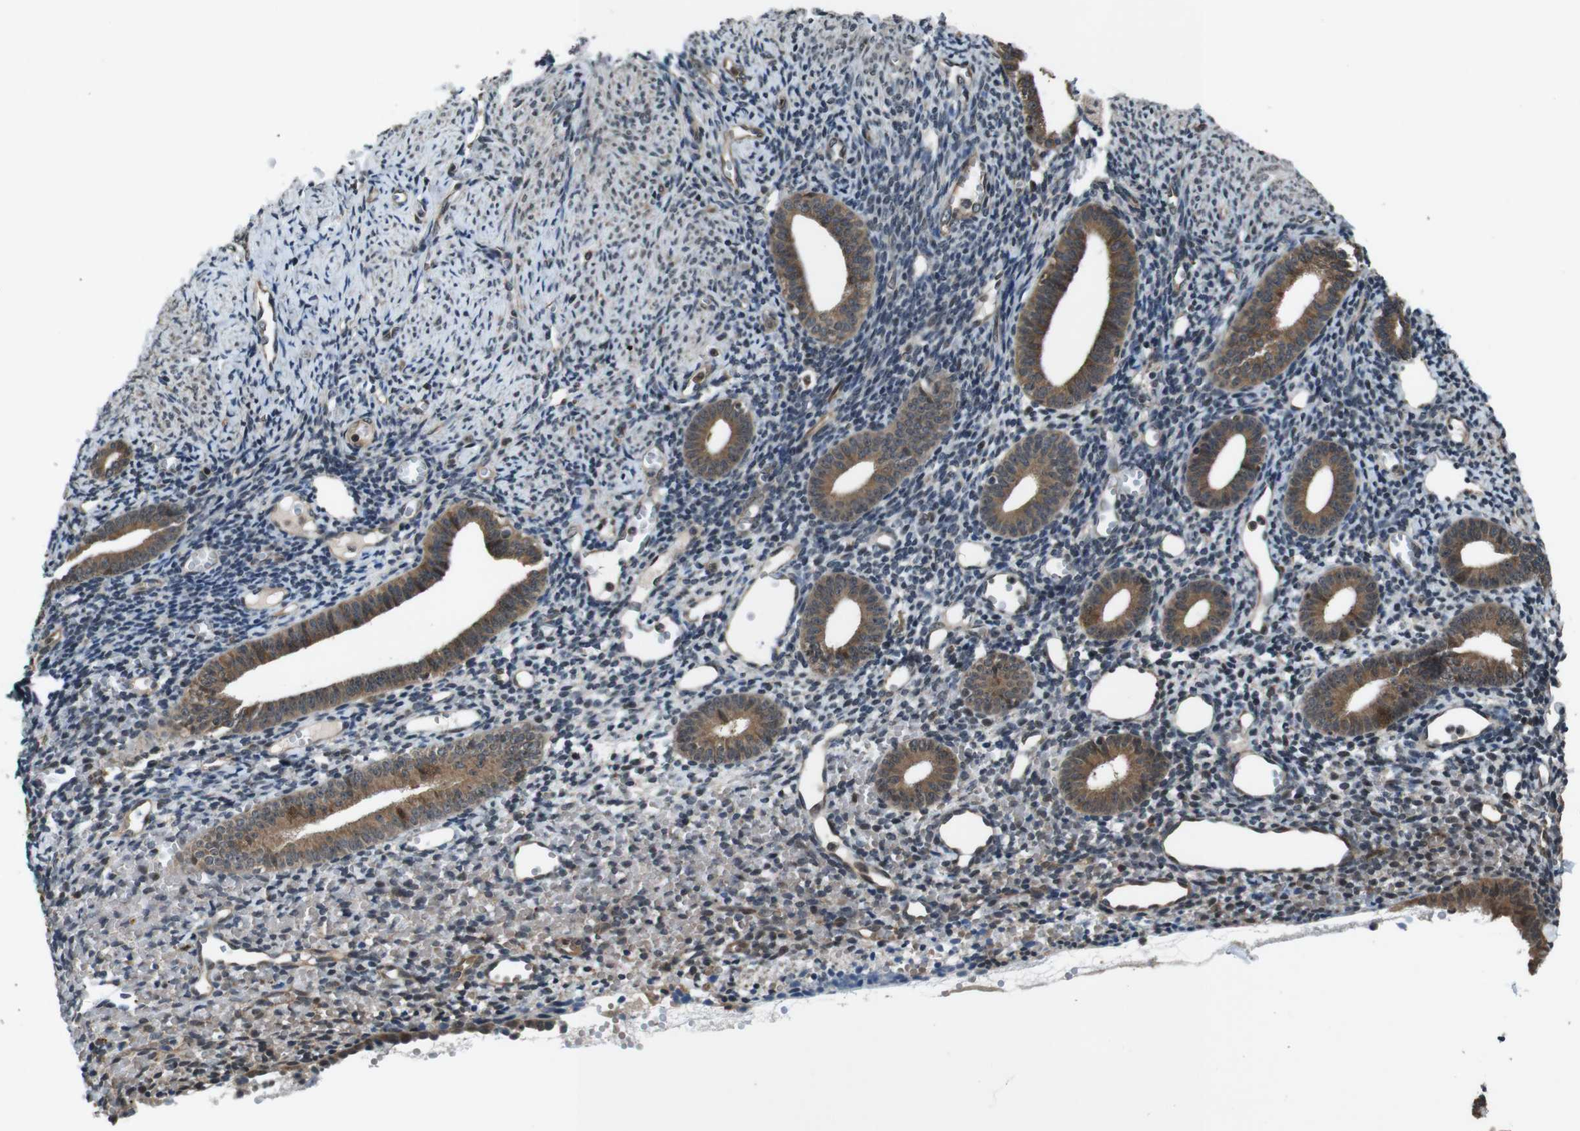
{"staining": {"intensity": "weak", "quantity": "<25%", "location": "cytoplasmic/membranous,nuclear"}, "tissue": "endometrium", "cell_type": "Cells in endometrial stroma", "image_type": "normal", "snomed": [{"axis": "morphology", "description": "Normal tissue, NOS"}, {"axis": "topography", "description": "Endometrium"}], "caption": "Immunohistochemistry (IHC) of benign human endometrium exhibits no staining in cells in endometrial stroma. Brightfield microscopy of immunohistochemistry stained with DAB (3,3'-diaminobenzidine) (brown) and hematoxylin (blue), captured at high magnification.", "gene": "SOCS1", "patient": {"sex": "female", "age": 50}}